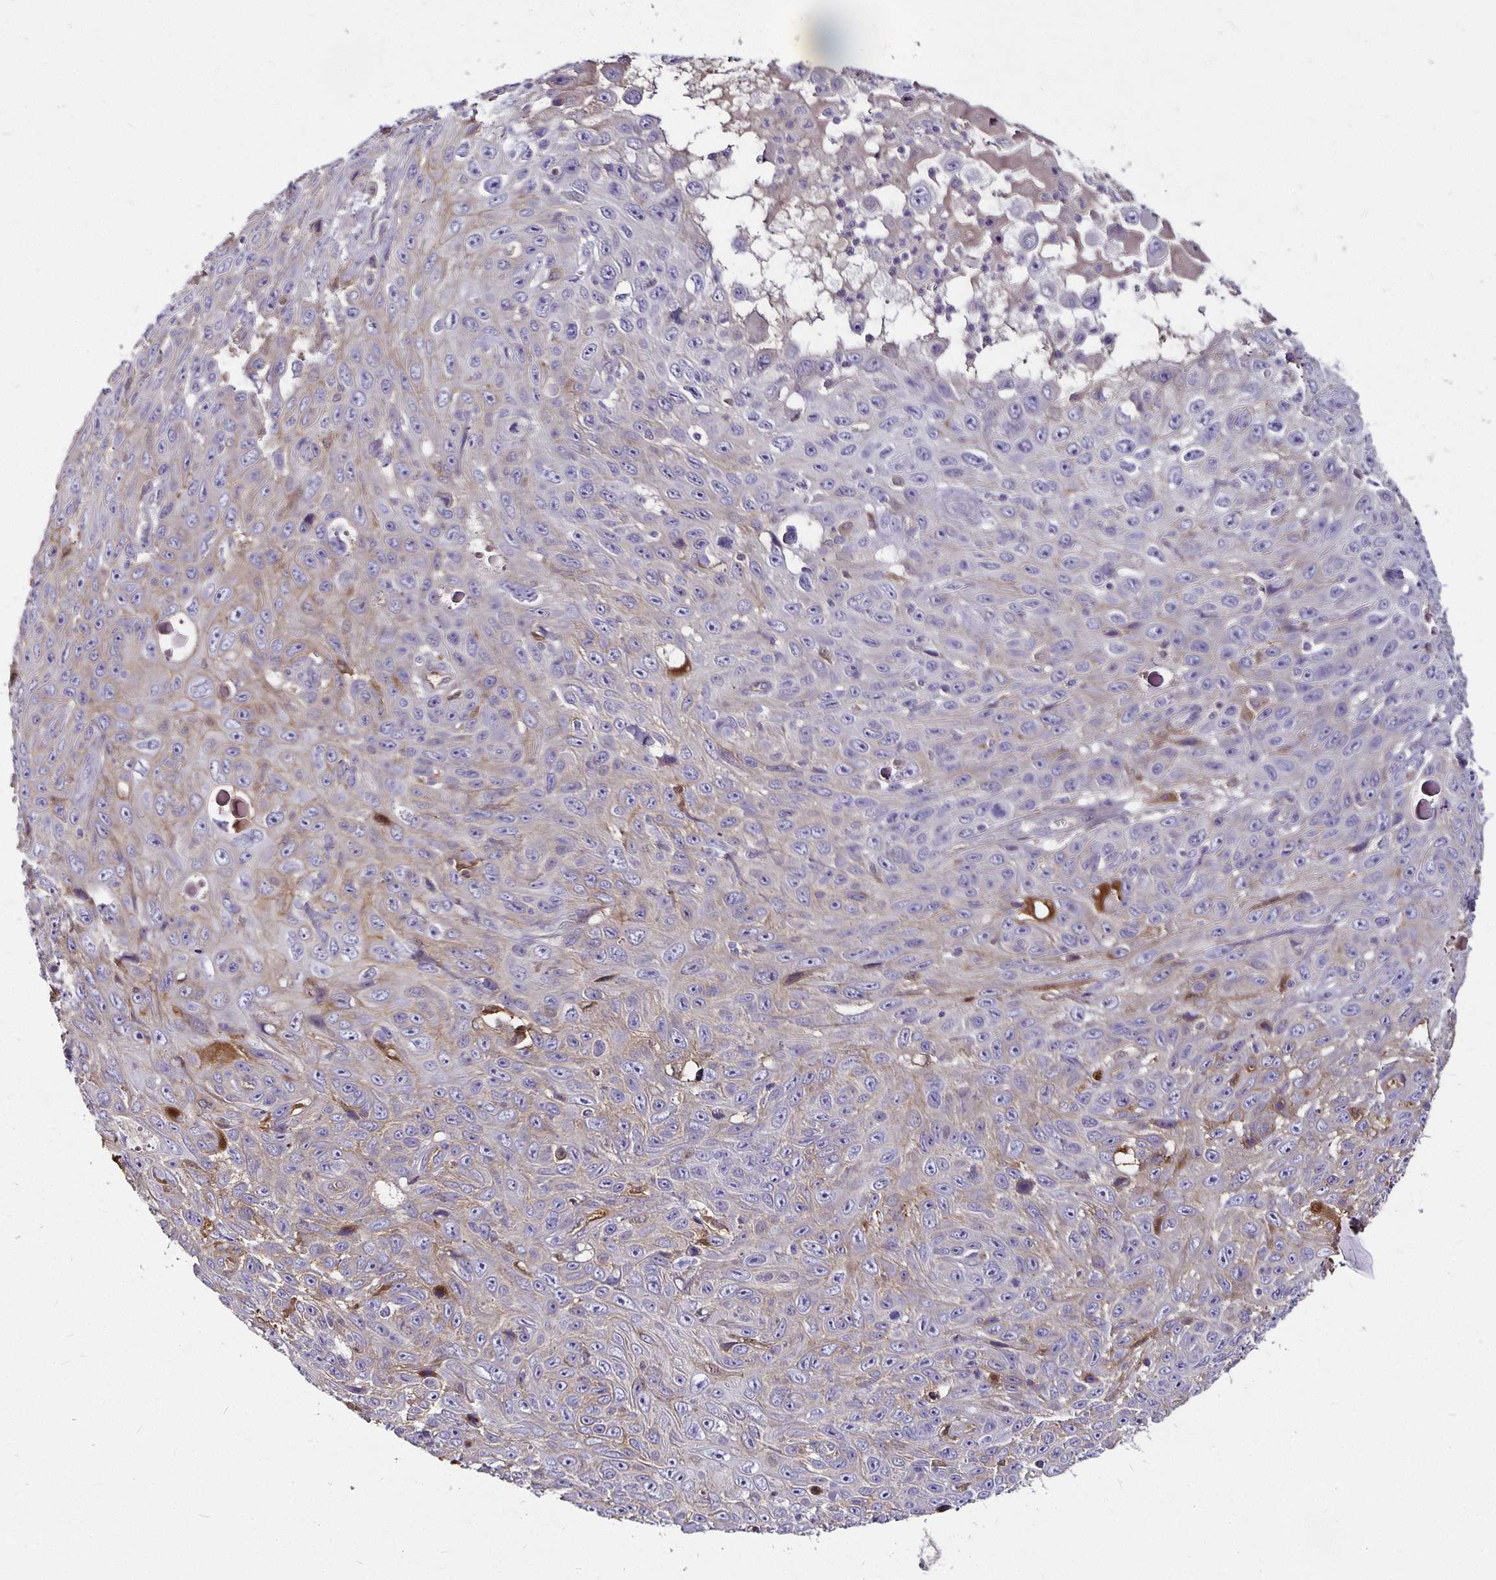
{"staining": {"intensity": "weak", "quantity": "25%-75%", "location": "cytoplasmic/membranous"}, "tissue": "skin cancer", "cell_type": "Tumor cells", "image_type": "cancer", "snomed": [{"axis": "morphology", "description": "Squamous cell carcinoma, NOS"}, {"axis": "topography", "description": "Skin"}], "caption": "Skin cancer (squamous cell carcinoma) stained with IHC reveals weak cytoplasmic/membranous expression in about 25%-75% of tumor cells. The staining is performed using DAB brown chromogen to label protein expression. The nuclei are counter-stained blue using hematoxylin.", "gene": "CA12", "patient": {"sex": "male", "age": 82}}